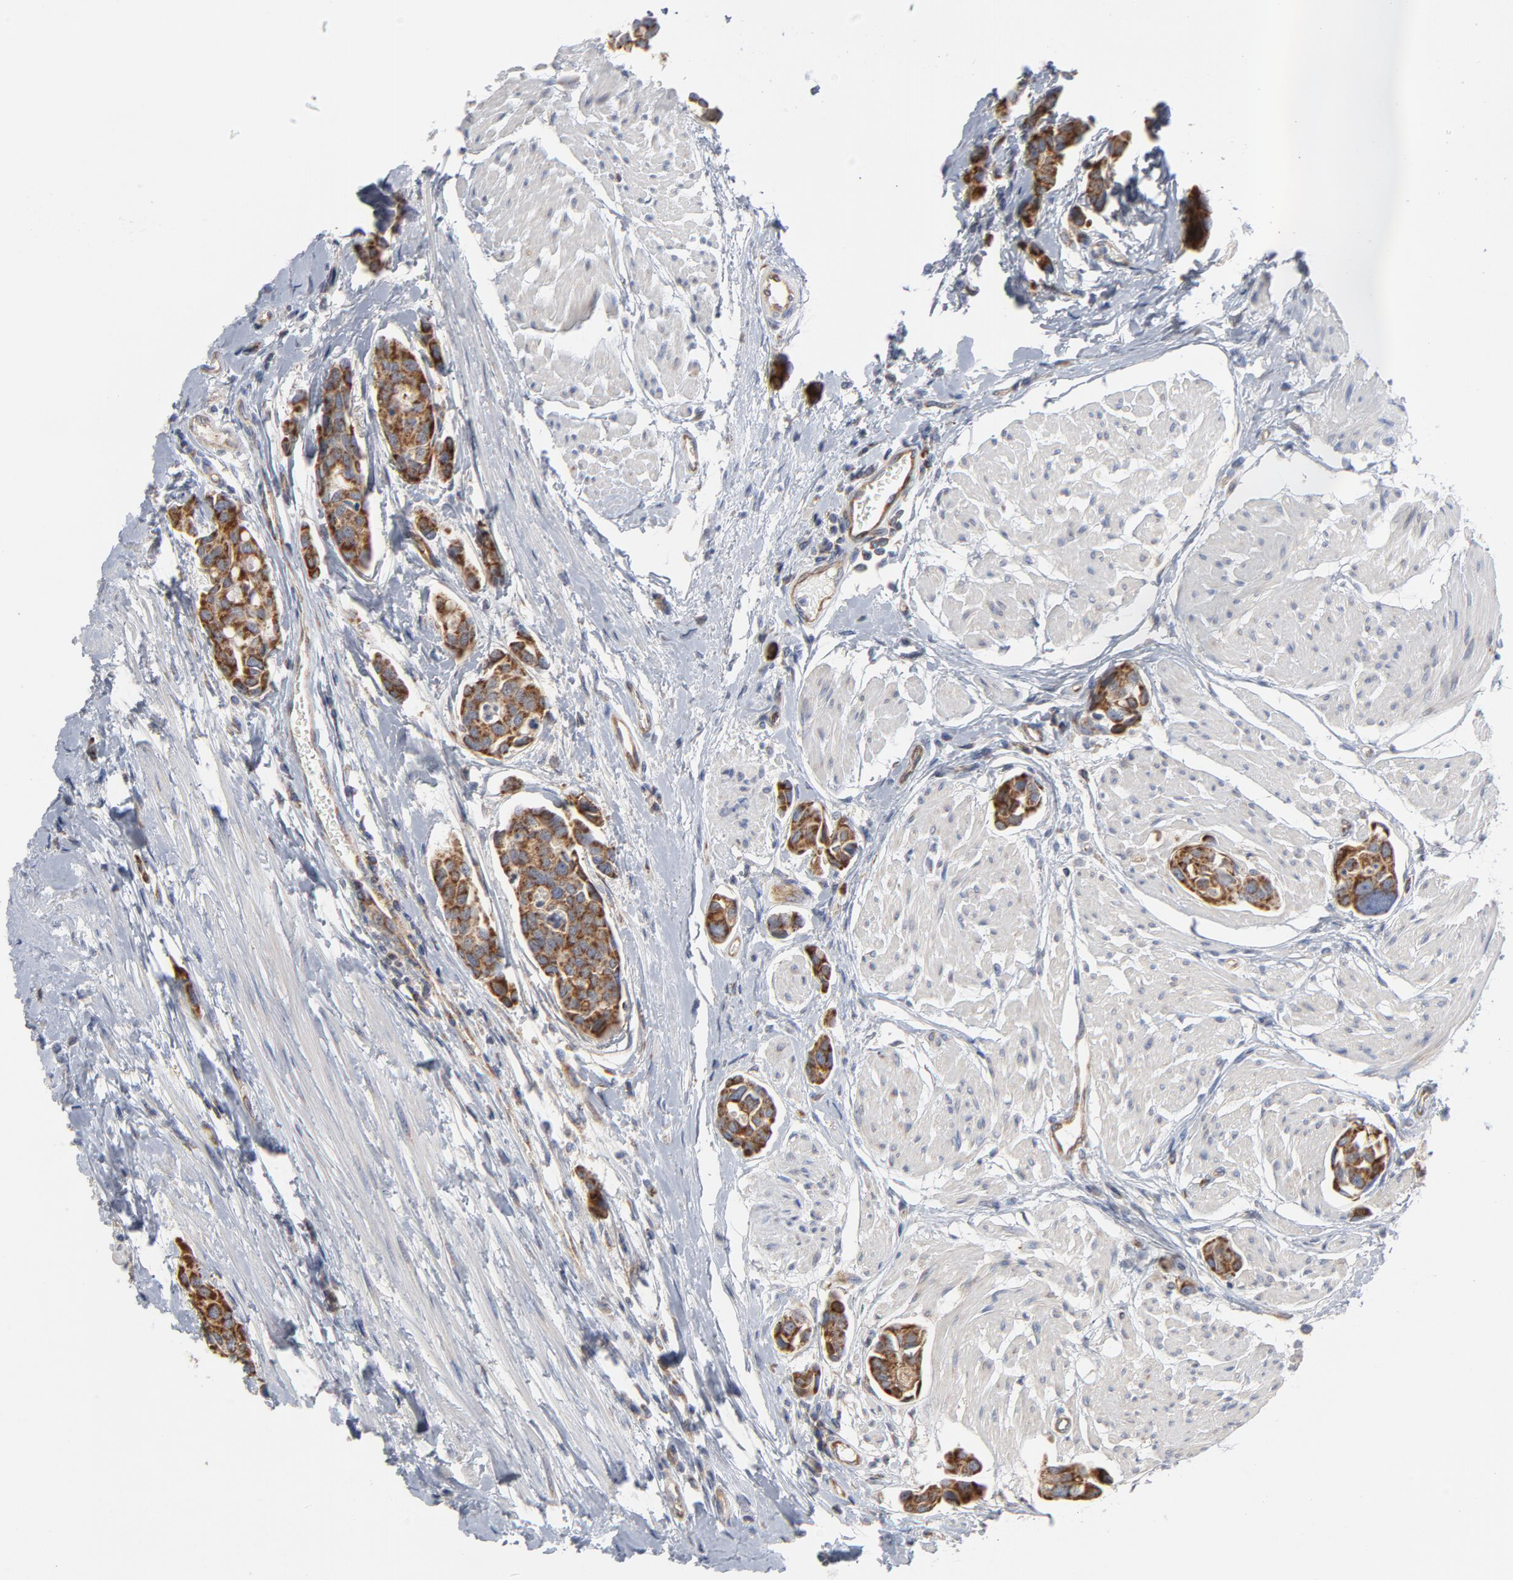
{"staining": {"intensity": "moderate", "quantity": ">75%", "location": "cytoplasmic/membranous"}, "tissue": "urothelial cancer", "cell_type": "Tumor cells", "image_type": "cancer", "snomed": [{"axis": "morphology", "description": "Urothelial carcinoma, High grade"}, {"axis": "topography", "description": "Urinary bladder"}], "caption": "Urothelial carcinoma (high-grade) stained with DAB (3,3'-diaminobenzidine) IHC displays medium levels of moderate cytoplasmic/membranous staining in approximately >75% of tumor cells.", "gene": "OXA1L", "patient": {"sex": "male", "age": 78}}